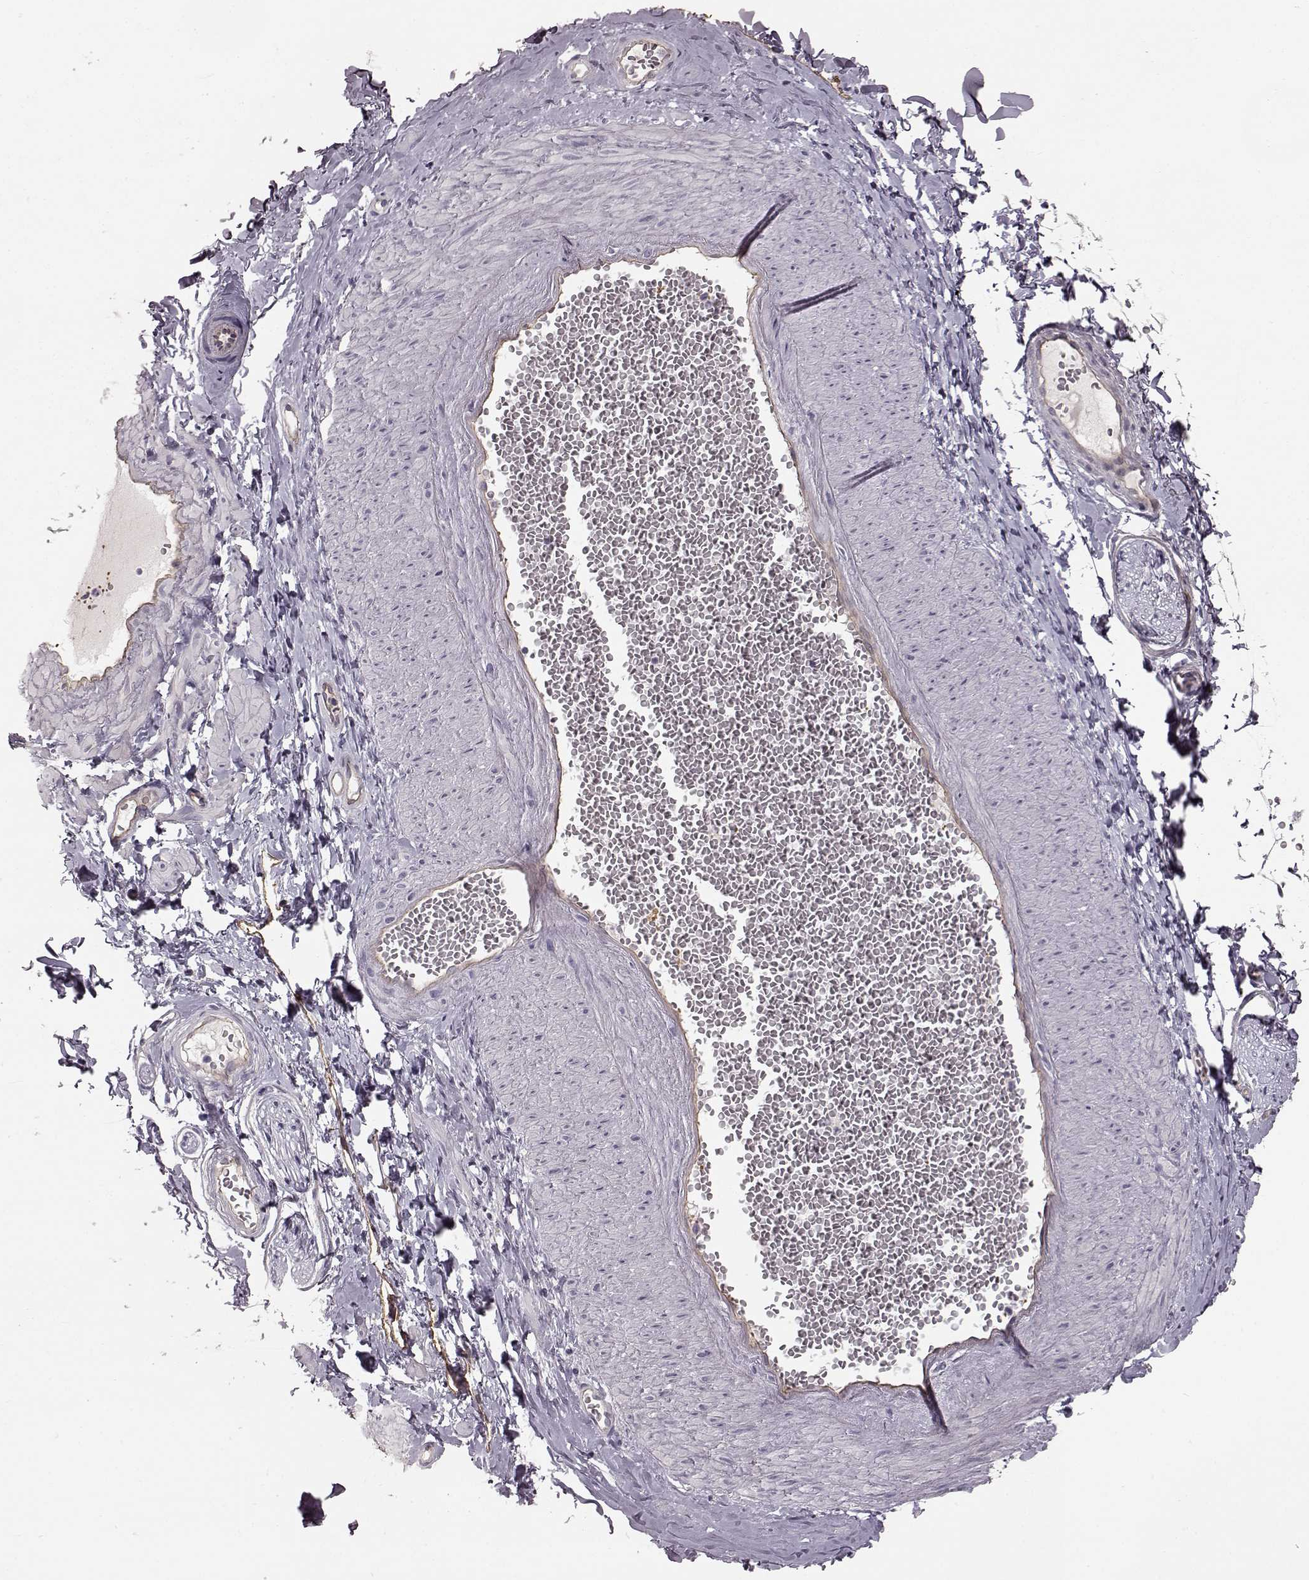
{"staining": {"intensity": "negative", "quantity": "none", "location": "none"}, "tissue": "adipose tissue", "cell_type": "Adipocytes", "image_type": "normal", "snomed": [{"axis": "morphology", "description": "Normal tissue, NOS"}, {"axis": "topography", "description": "Smooth muscle"}, {"axis": "topography", "description": "Peripheral nerve tissue"}], "caption": "Immunohistochemistry (IHC) image of benign human adipose tissue stained for a protein (brown), which shows no positivity in adipocytes. (DAB IHC with hematoxylin counter stain).", "gene": "EIF4E1B", "patient": {"sex": "male", "age": 22}}